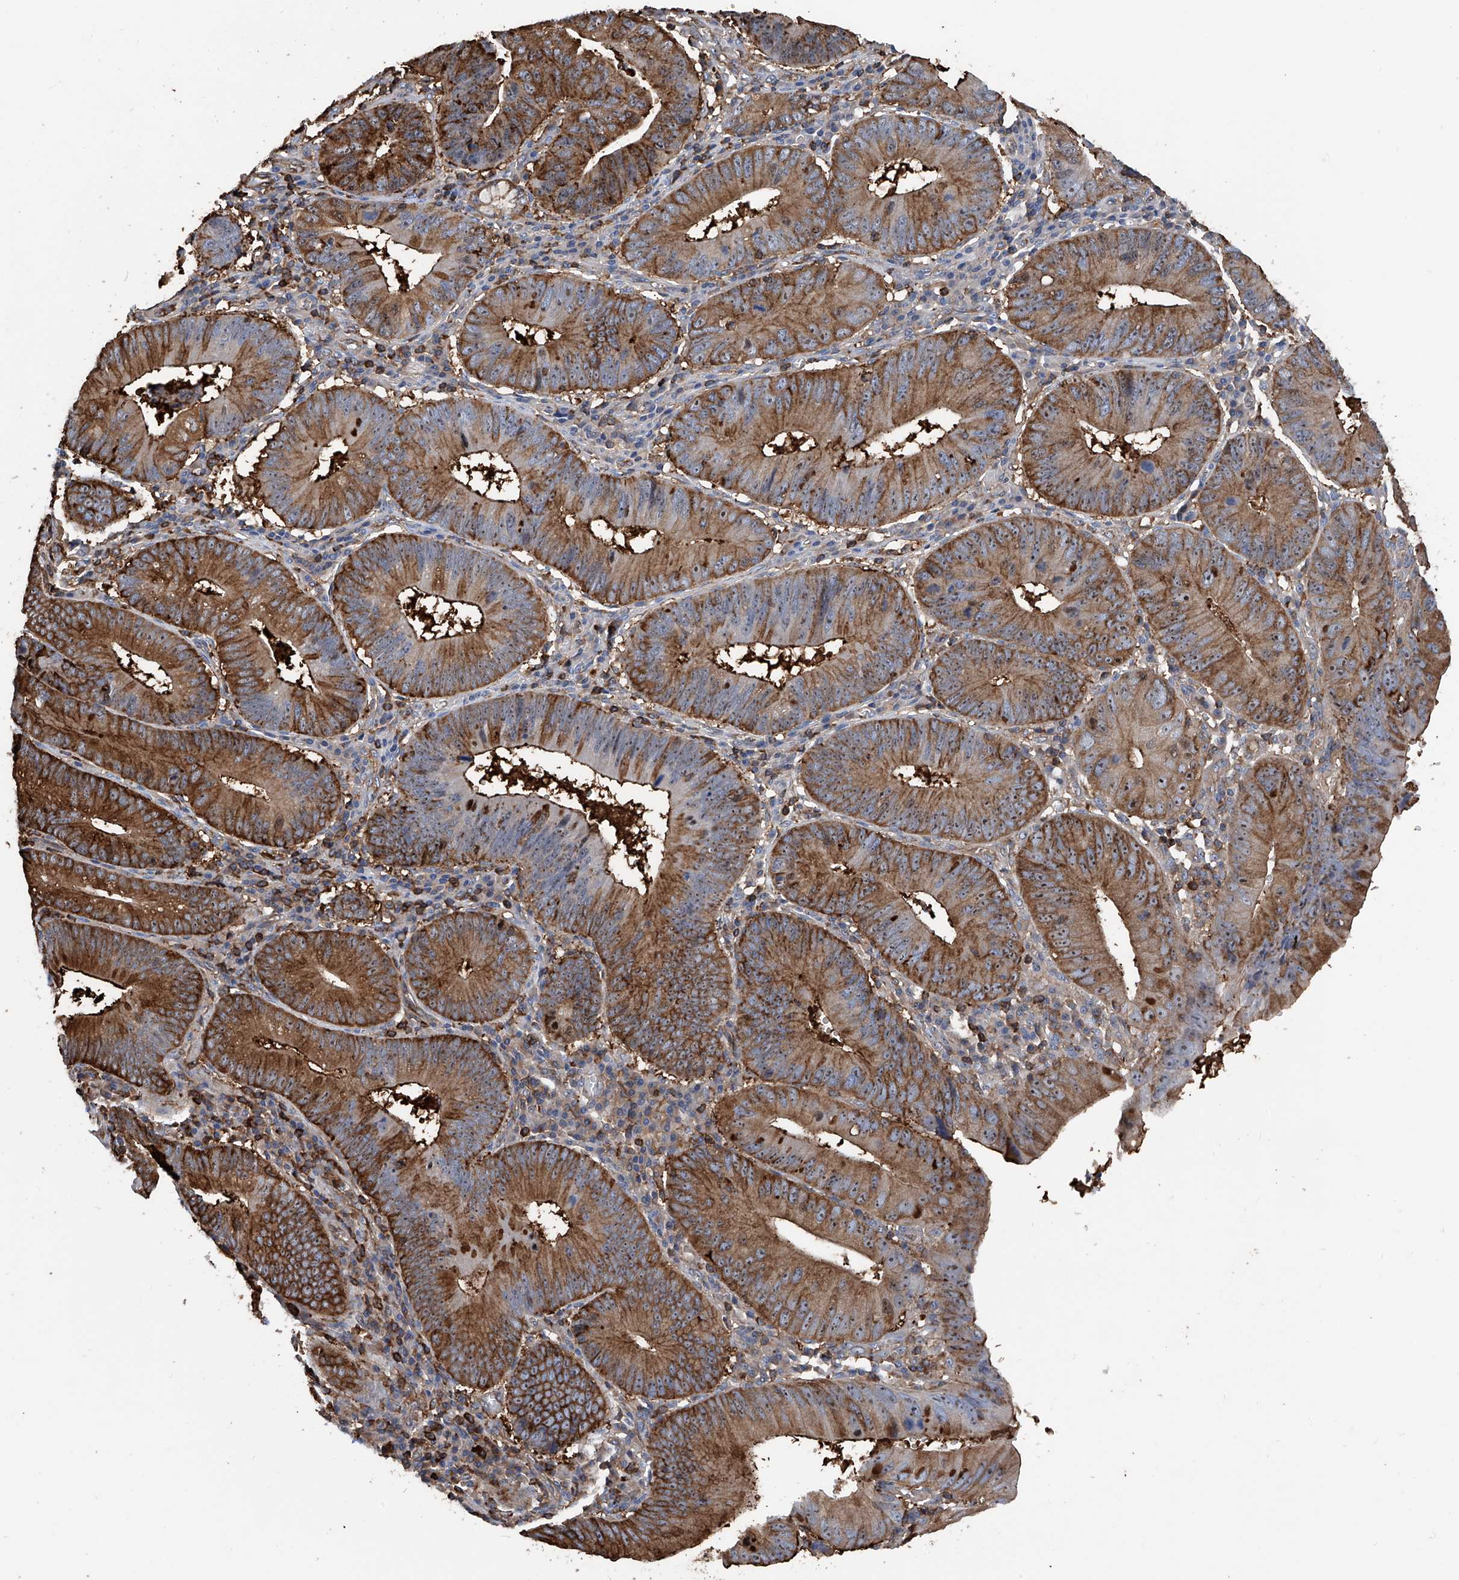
{"staining": {"intensity": "moderate", "quantity": ">75%", "location": "cytoplasmic/membranous,nuclear"}, "tissue": "stomach cancer", "cell_type": "Tumor cells", "image_type": "cancer", "snomed": [{"axis": "morphology", "description": "Adenocarcinoma, NOS"}, {"axis": "topography", "description": "Stomach"}], "caption": "DAB immunohistochemical staining of adenocarcinoma (stomach) shows moderate cytoplasmic/membranous and nuclear protein positivity in approximately >75% of tumor cells. (Brightfield microscopy of DAB IHC at high magnification).", "gene": "ZNF484", "patient": {"sex": "male", "age": 59}}